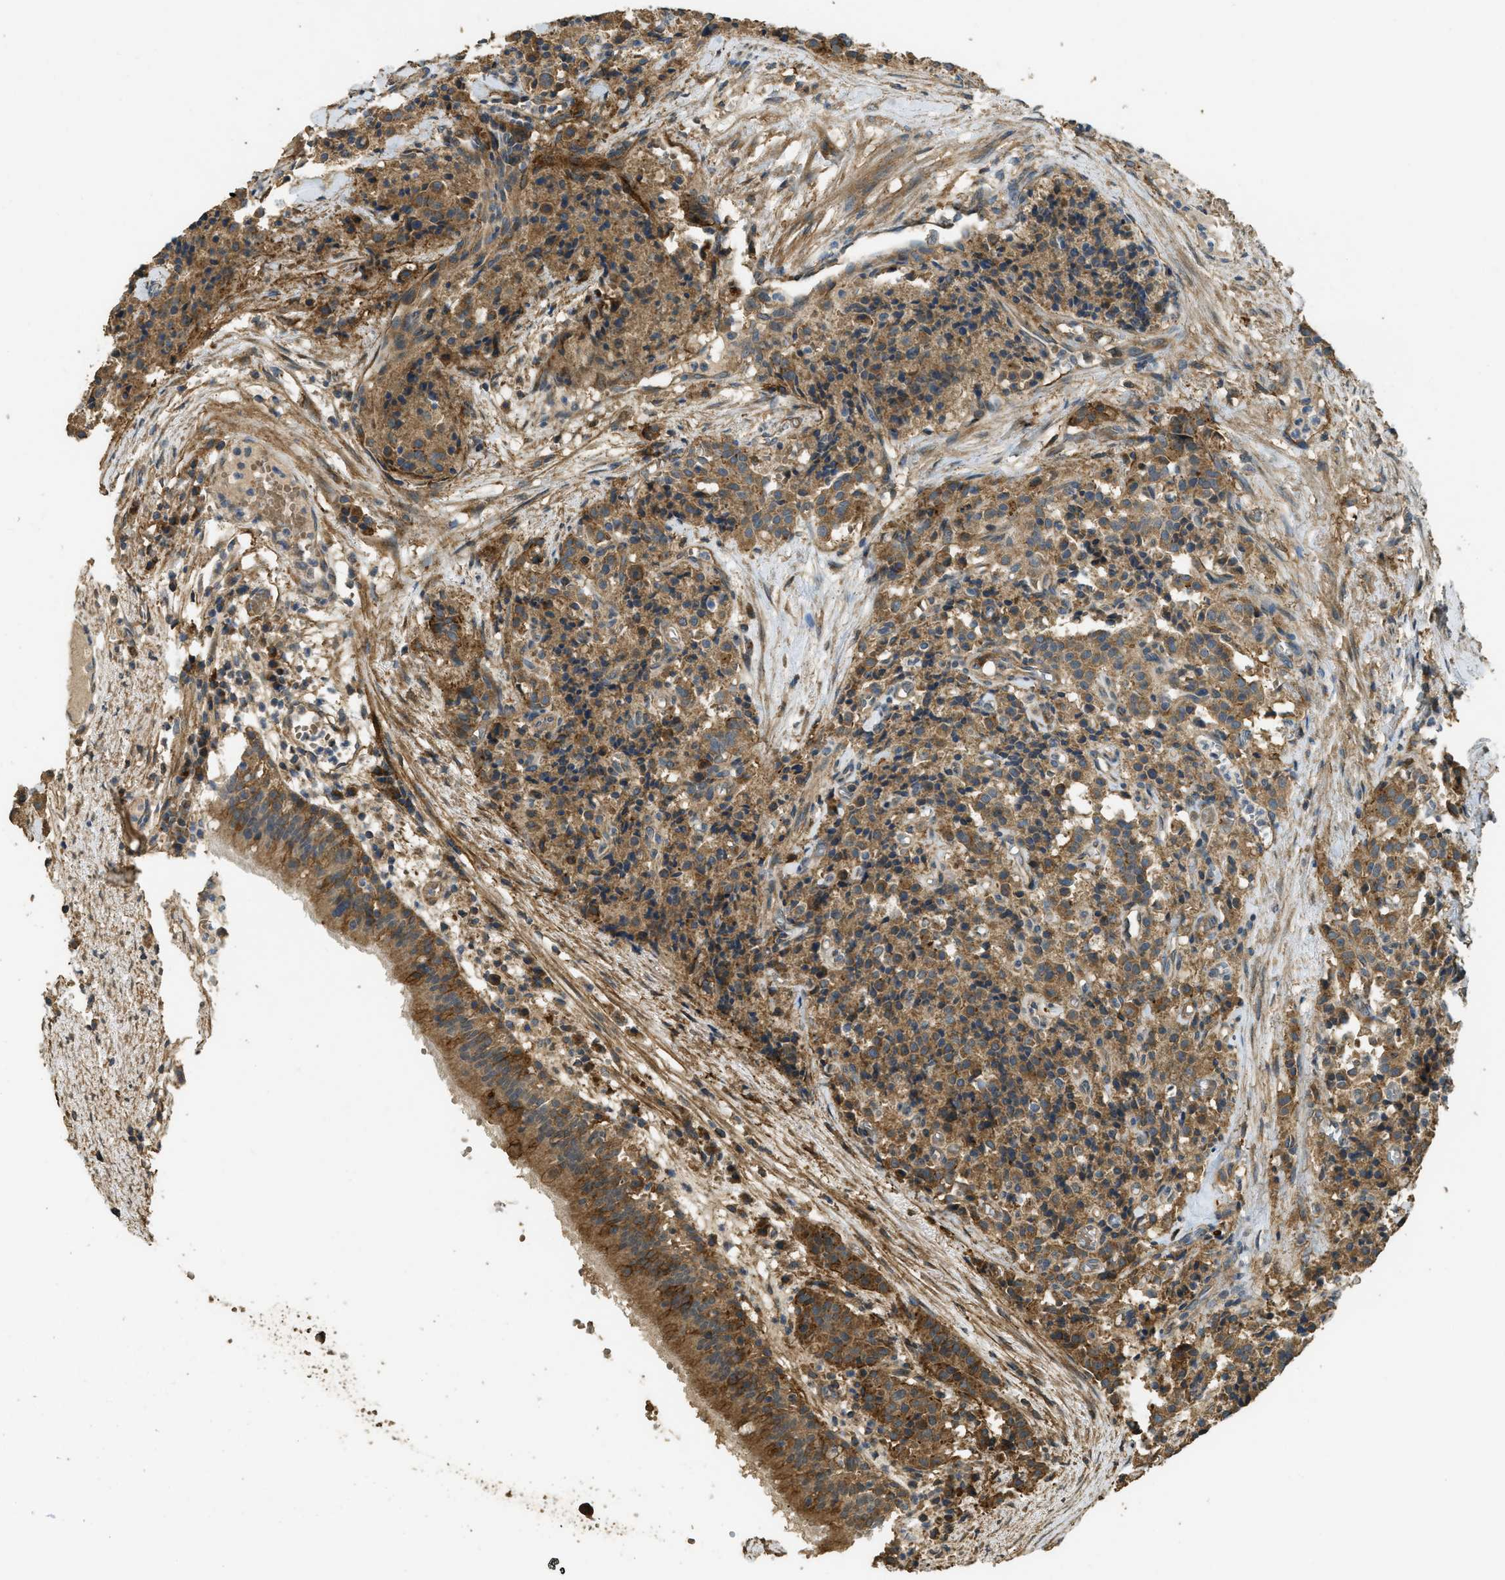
{"staining": {"intensity": "moderate", "quantity": ">75%", "location": "cytoplasmic/membranous"}, "tissue": "carcinoid", "cell_type": "Tumor cells", "image_type": "cancer", "snomed": [{"axis": "morphology", "description": "Carcinoid, malignant, NOS"}, {"axis": "topography", "description": "Lung"}], "caption": "A photomicrograph showing moderate cytoplasmic/membranous positivity in about >75% of tumor cells in carcinoid (malignant), as visualized by brown immunohistochemical staining.", "gene": "CD276", "patient": {"sex": "male", "age": 30}}